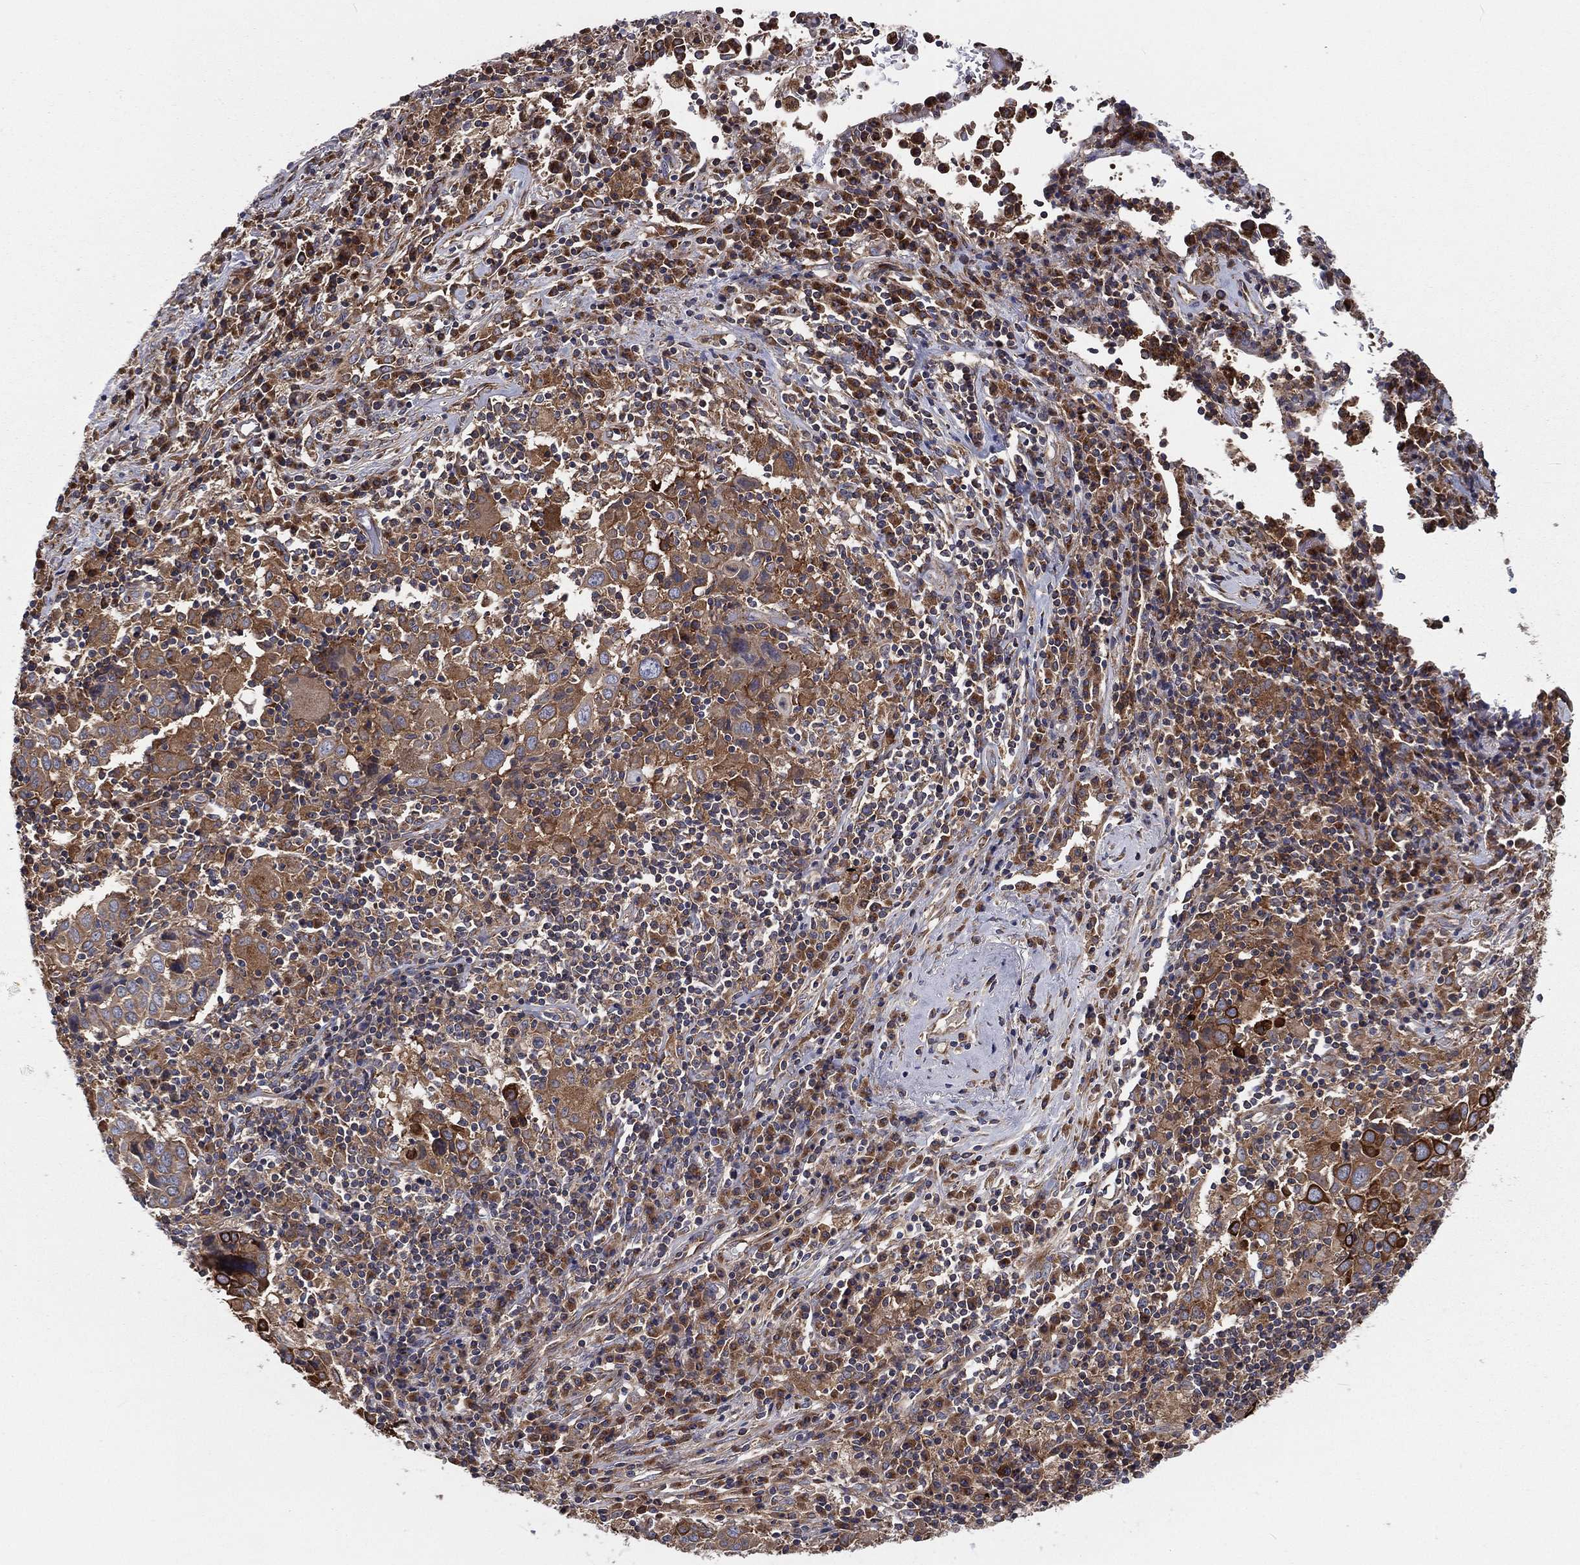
{"staining": {"intensity": "strong", "quantity": "25%-75%", "location": "cytoplasmic/membranous"}, "tissue": "lung cancer", "cell_type": "Tumor cells", "image_type": "cancer", "snomed": [{"axis": "morphology", "description": "Squamous cell carcinoma, NOS"}, {"axis": "topography", "description": "Lung"}], "caption": "The photomicrograph displays staining of lung cancer, revealing strong cytoplasmic/membranous protein staining (brown color) within tumor cells.", "gene": "EIF2B5", "patient": {"sex": "male", "age": 57}}